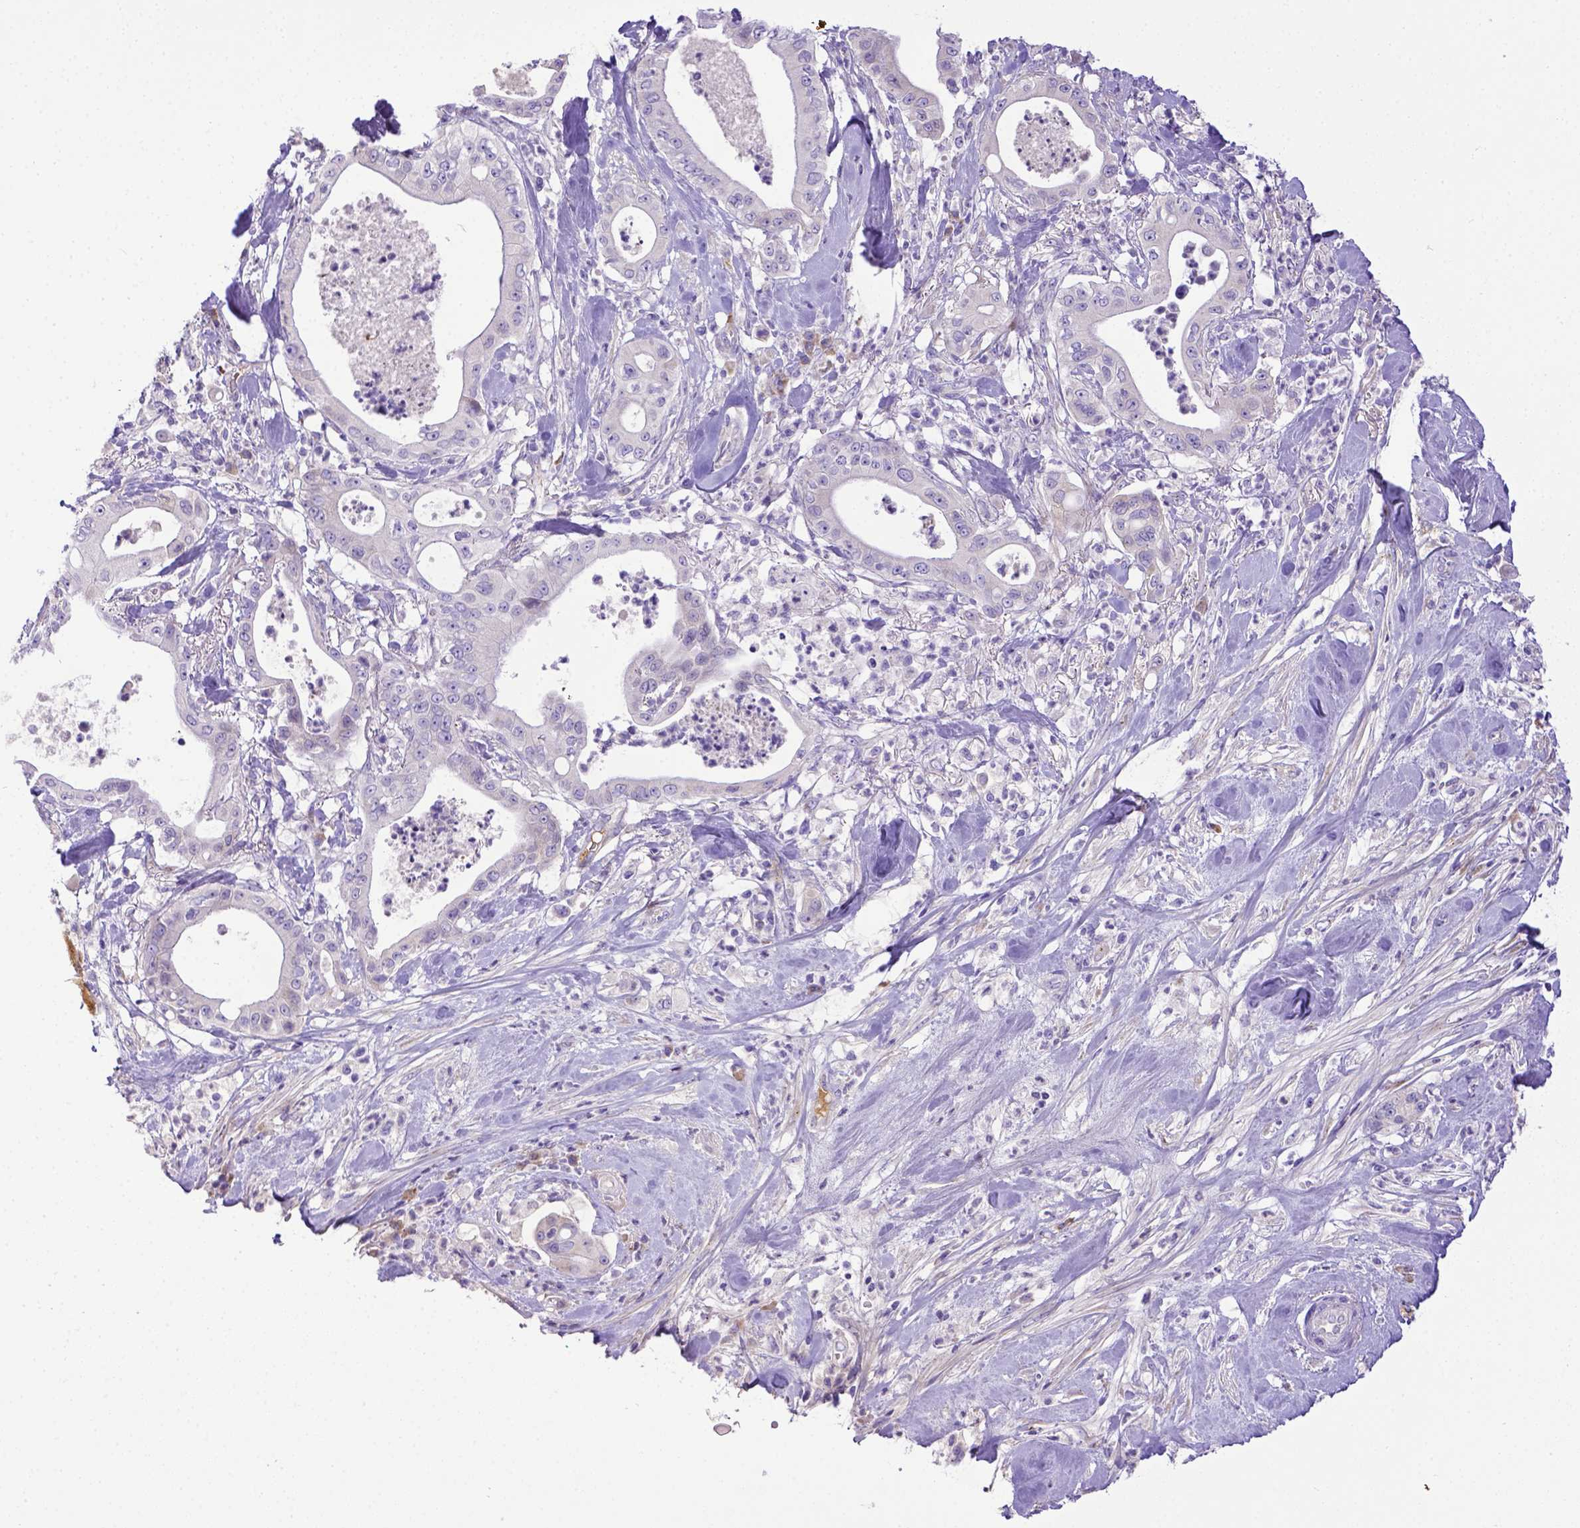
{"staining": {"intensity": "negative", "quantity": "none", "location": "none"}, "tissue": "pancreatic cancer", "cell_type": "Tumor cells", "image_type": "cancer", "snomed": [{"axis": "morphology", "description": "Adenocarcinoma, NOS"}, {"axis": "topography", "description": "Pancreas"}], "caption": "This is an immunohistochemistry photomicrograph of human pancreatic cancer. There is no positivity in tumor cells.", "gene": "CFAP300", "patient": {"sex": "male", "age": 71}}